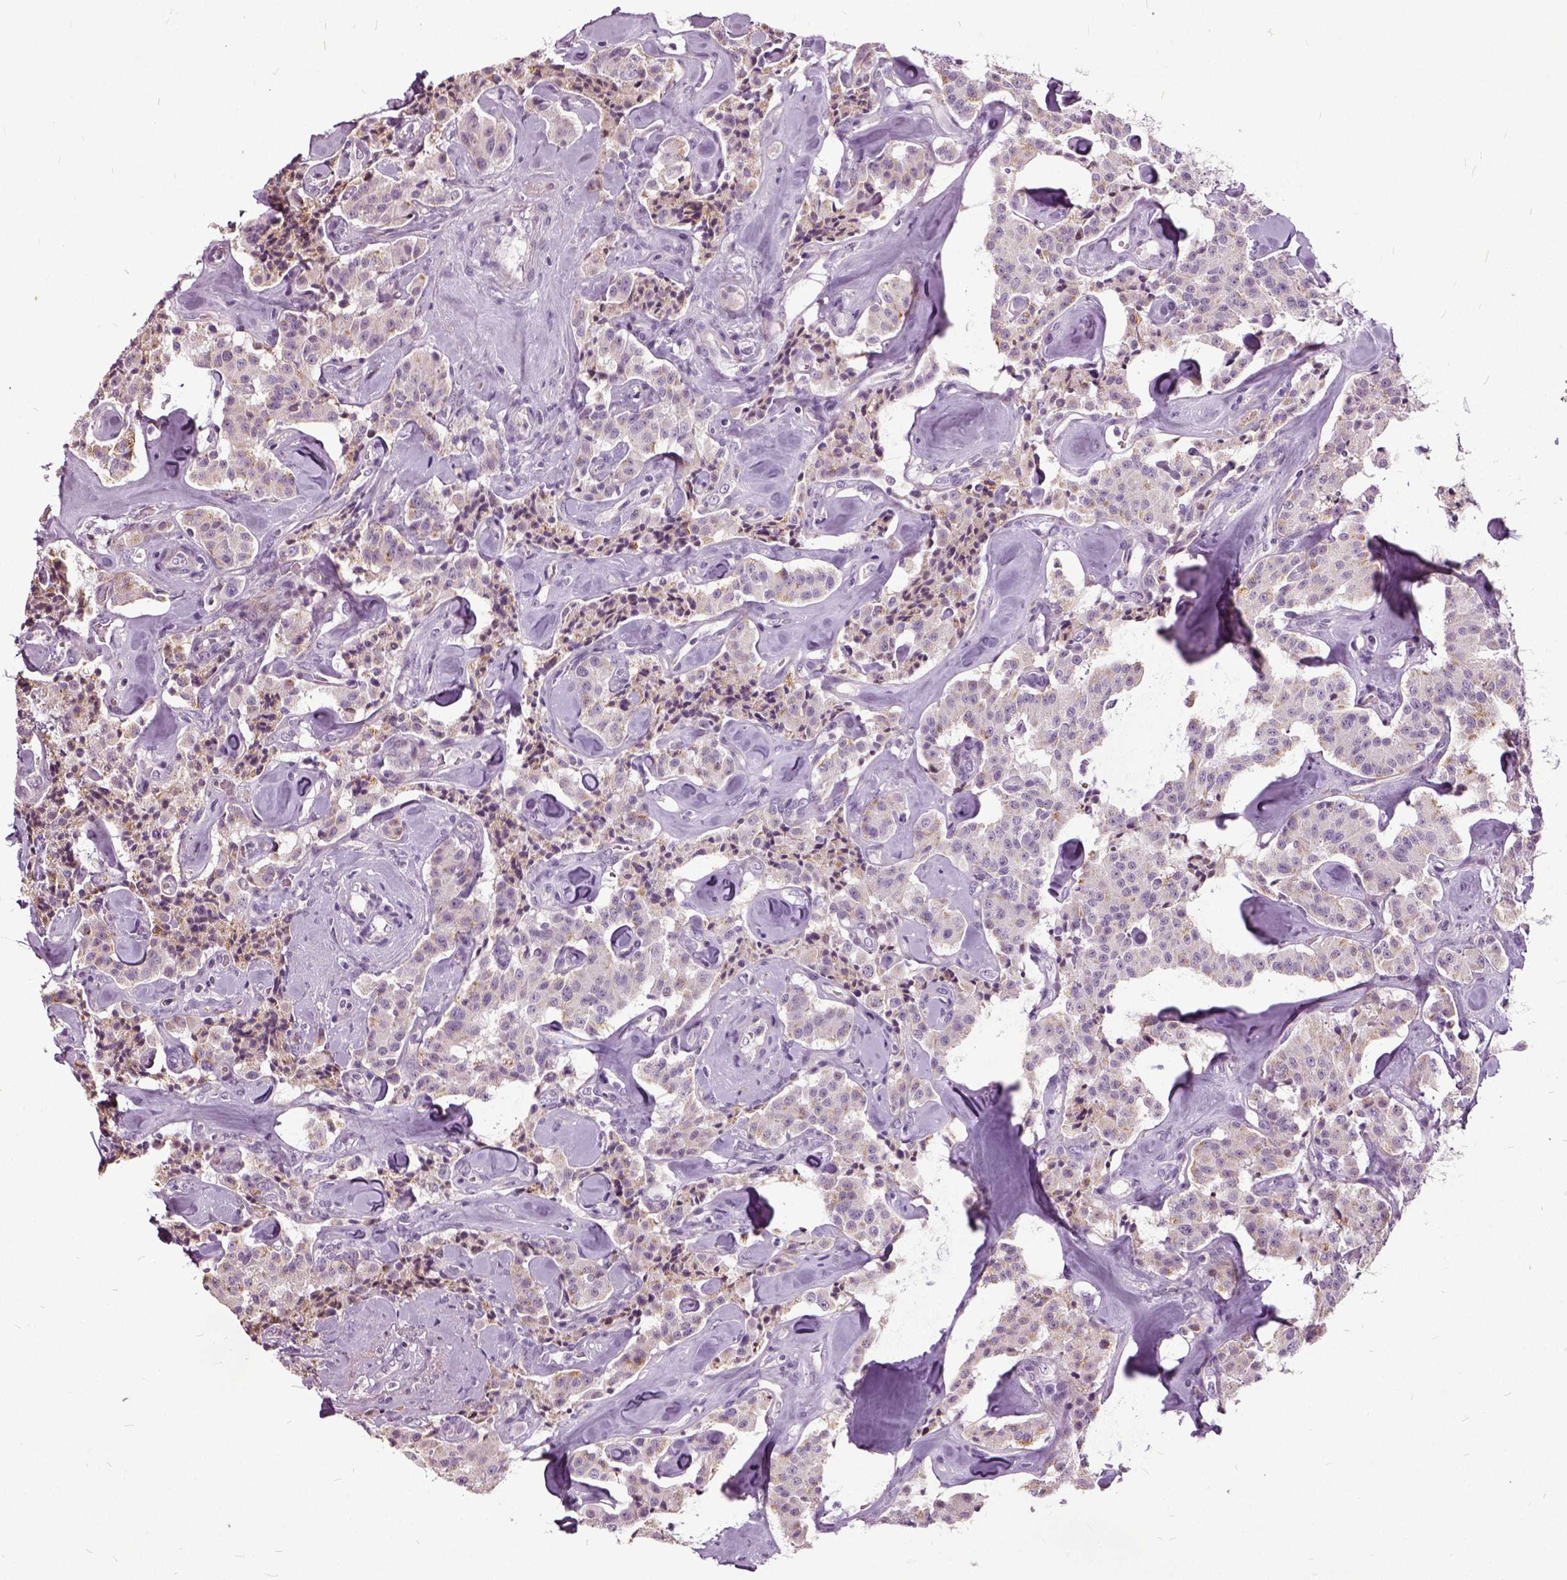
{"staining": {"intensity": "negative", "quantity": "none", "location": "none"}, "tissue": "carcinoid", "cell_type": "Tumor cells", "image_type": "cancer", "snomed": [{"axis": "morphology", "description": "Carcinoid, malignant, NOS"}, {"axis": "topography", "description": "Pancreas"}], "caption": "Tumor cells are negative for protein expression in human malignant carcinoid.", "gene": "ILRUN", "patient": {"sex": "male", "age": 41}}